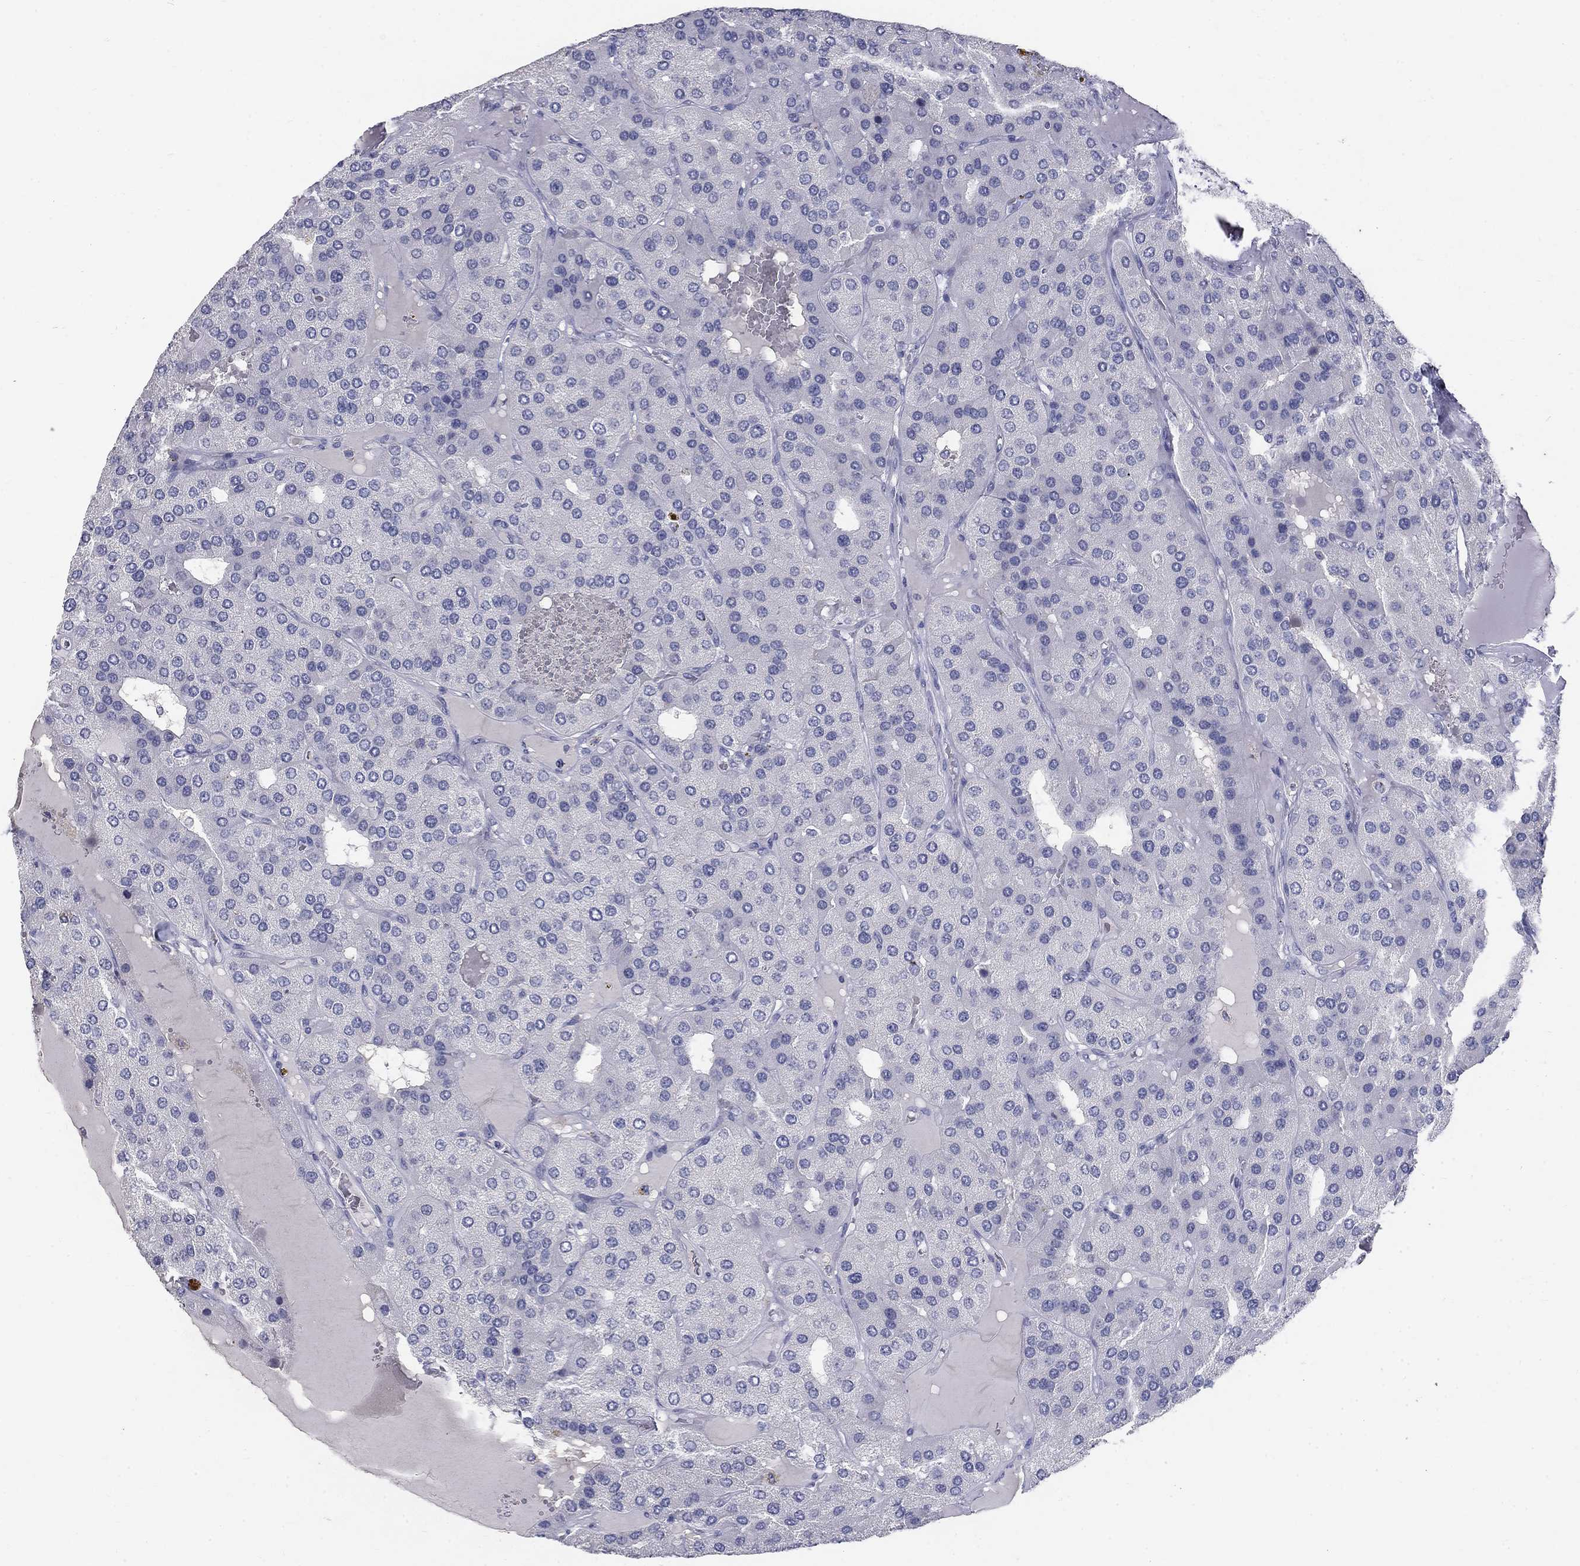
{"staining": {"intensity": "negative", "quantity": "none", "location": "none"}, "tissue": "parathyroid gland", "cell_type": "Glandular cells", "image_type": "normal", "snomed": [{"axis": "morphology", "description": "Normal tissue, NOS"}, {"axis": "morphology", "description": "Adenoma, NOS"}, {"axis": "topography", "description": "Parathyroid gland"}], "caption": "A high-resolution micrograph shows IHC staining of normal parathyroid gland, which displays no significant staining in glandular cells.", "gene": "PTH1R", "patient": {"sex": "female", "age": 86}}